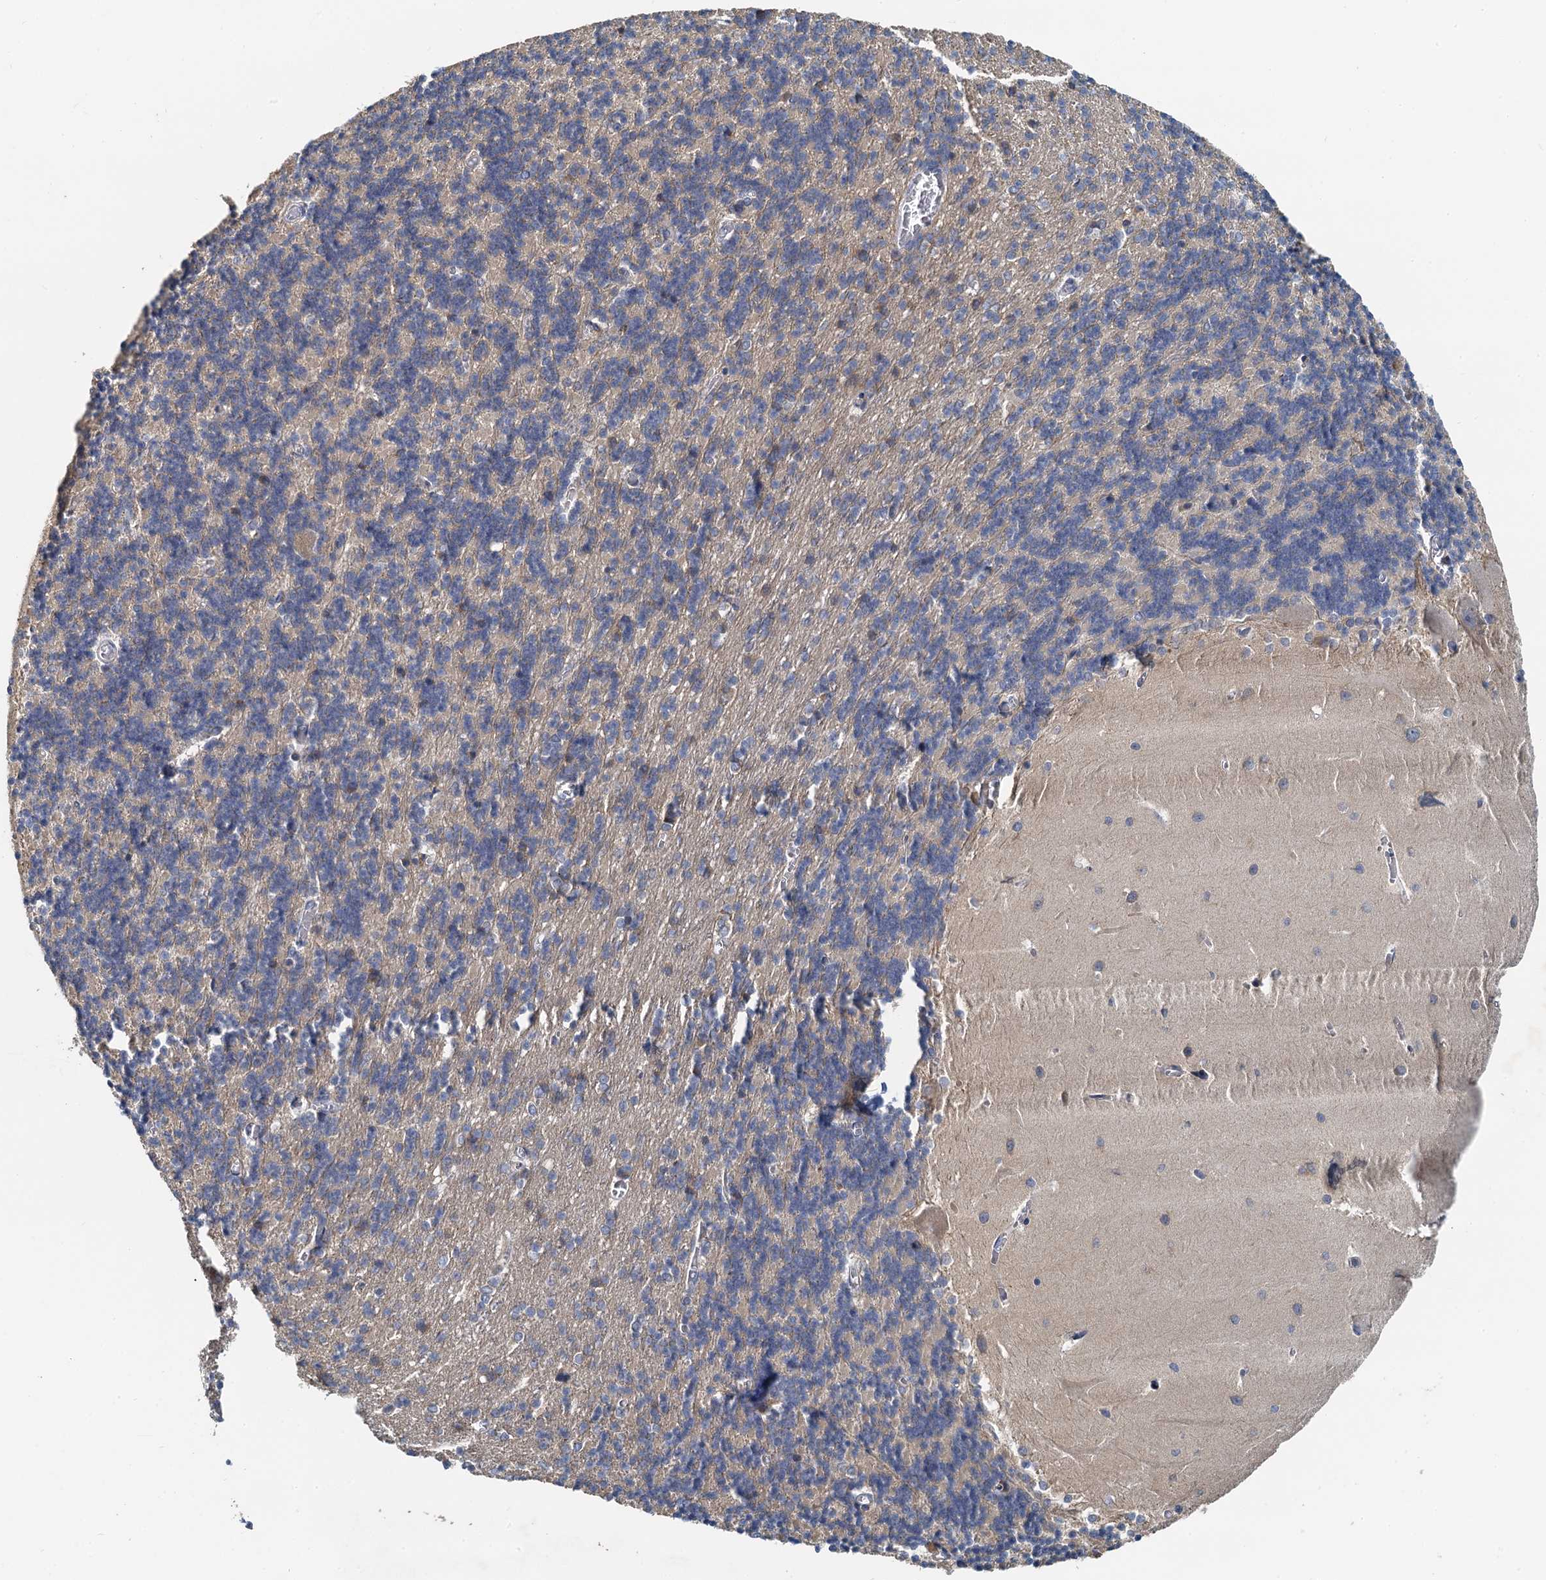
{"staining": {"intensity": "moderate", "quantity": "<25%", "location": "cytoplasmic/membranous"}, "tissue": "cerebellum", "cell_type": "Cells in granular layer", "image_type": "normal", "snomed": [{"axis": "morphology", "description": "Normal tissue, NOS"}, {"axis": "topography", "description": "Cerebellum"}], "caption": "The photomicrograph reveals immunohistochemical staining of normal cerebellum. There is moderate cytoplasmic/membranous positivity is appreciated in about <25% of cells in granular layer.", "gene": "NKAPD1", "patient": {"sex": "male", "age": 37}}